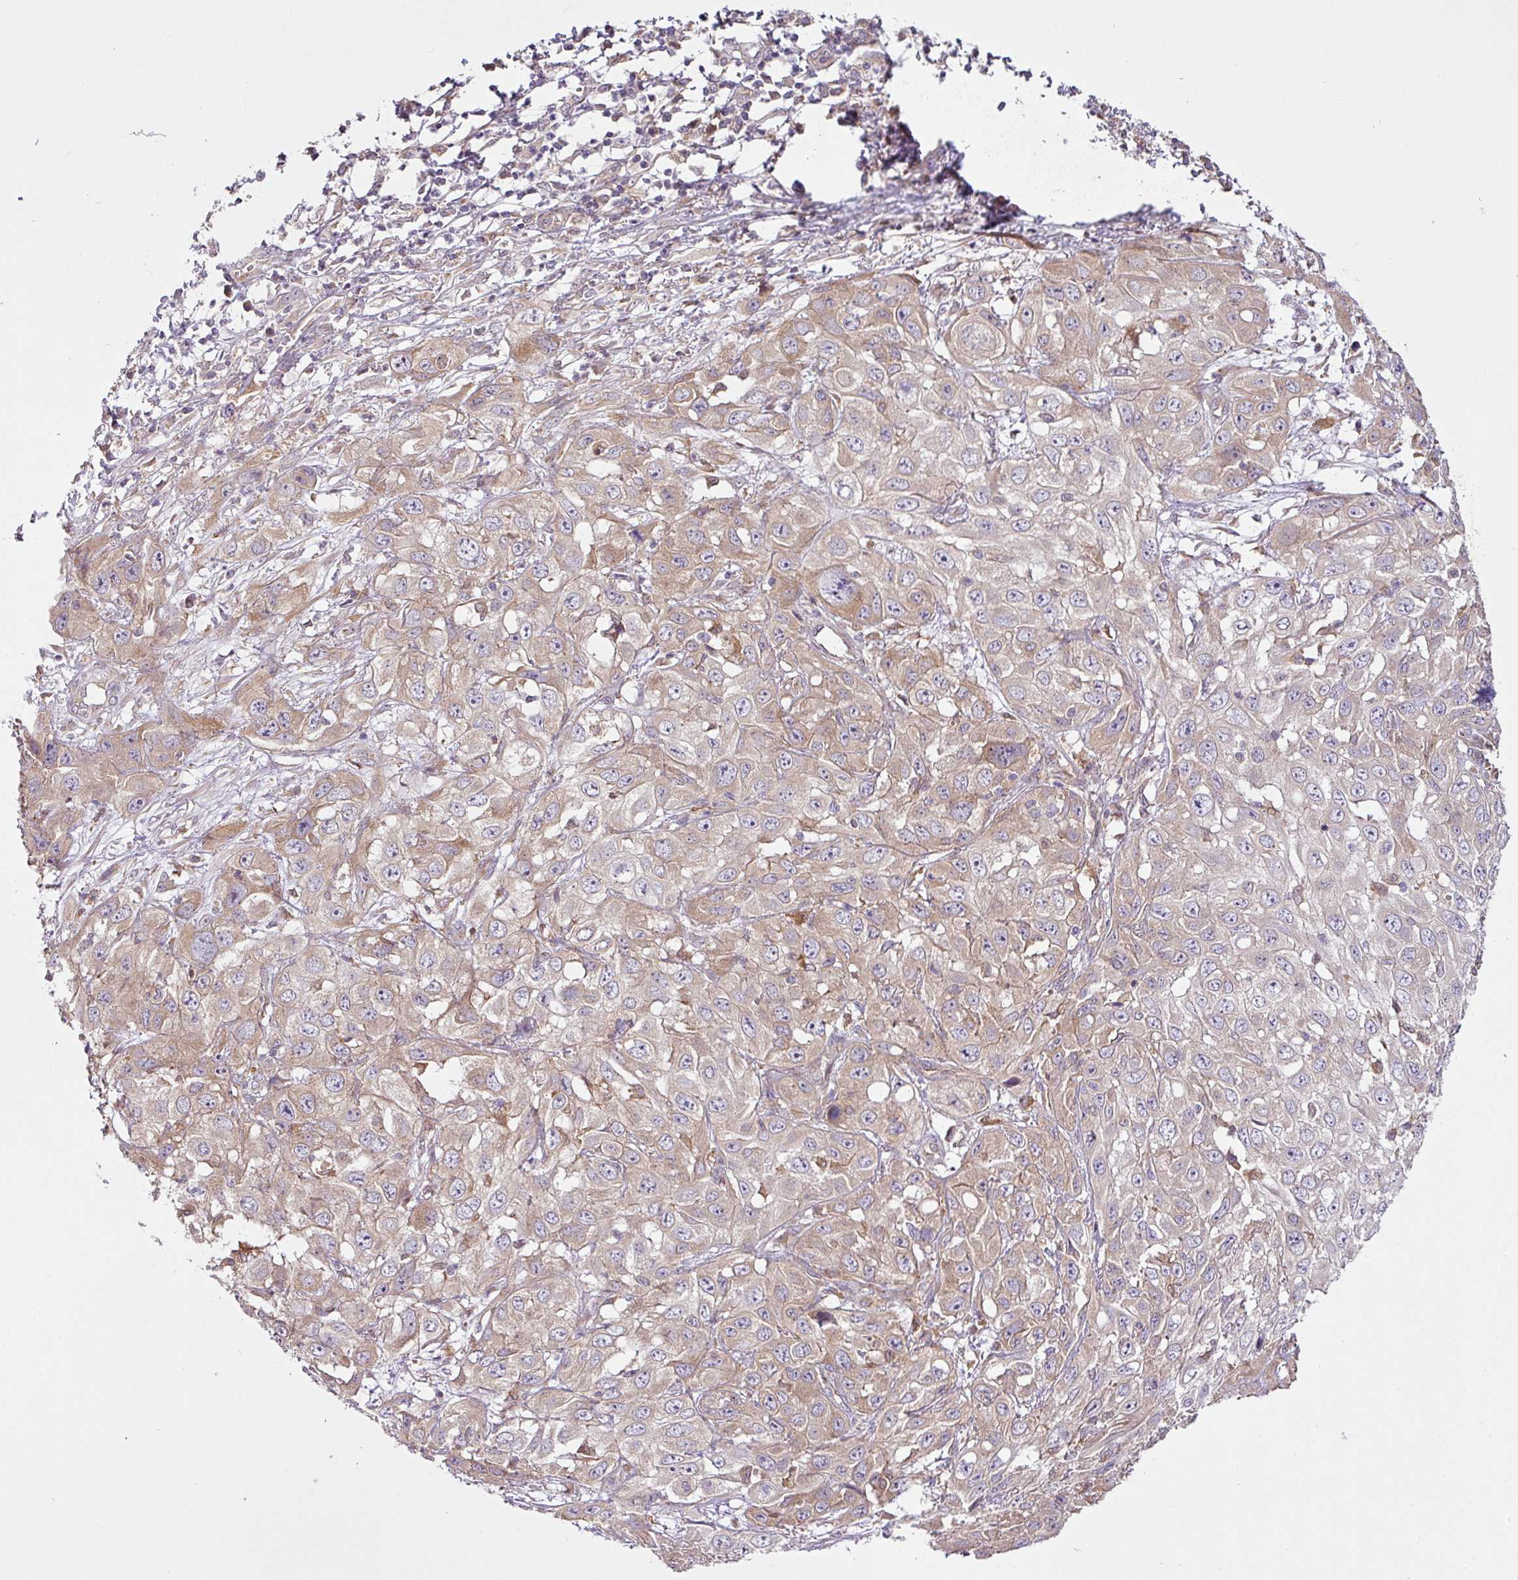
{"staining": {"intensity": "weak", "quantity": "25%-75%", "location": "cytoplasmic/membranous"}, "tissue": "skin cancer", "cell_type": "Tumor cells", "image_type": "cancer", "snomed": [{"axis": "morphology", "description": "Squamous cell carcinoma, NOS"}, {"axis": "topography", "description": "Skin"}, {"axis": "topography", "description": "Vulva"}], "caption": "Human squamous cell carcinoma (skin) stained with a brown dye demonstrates weak cytoplasmic/membranous positive positivity in approximately 25%-75% of tumor cells.", "gene": "COX18", "patient": {"sex": "female", "age": 71}}